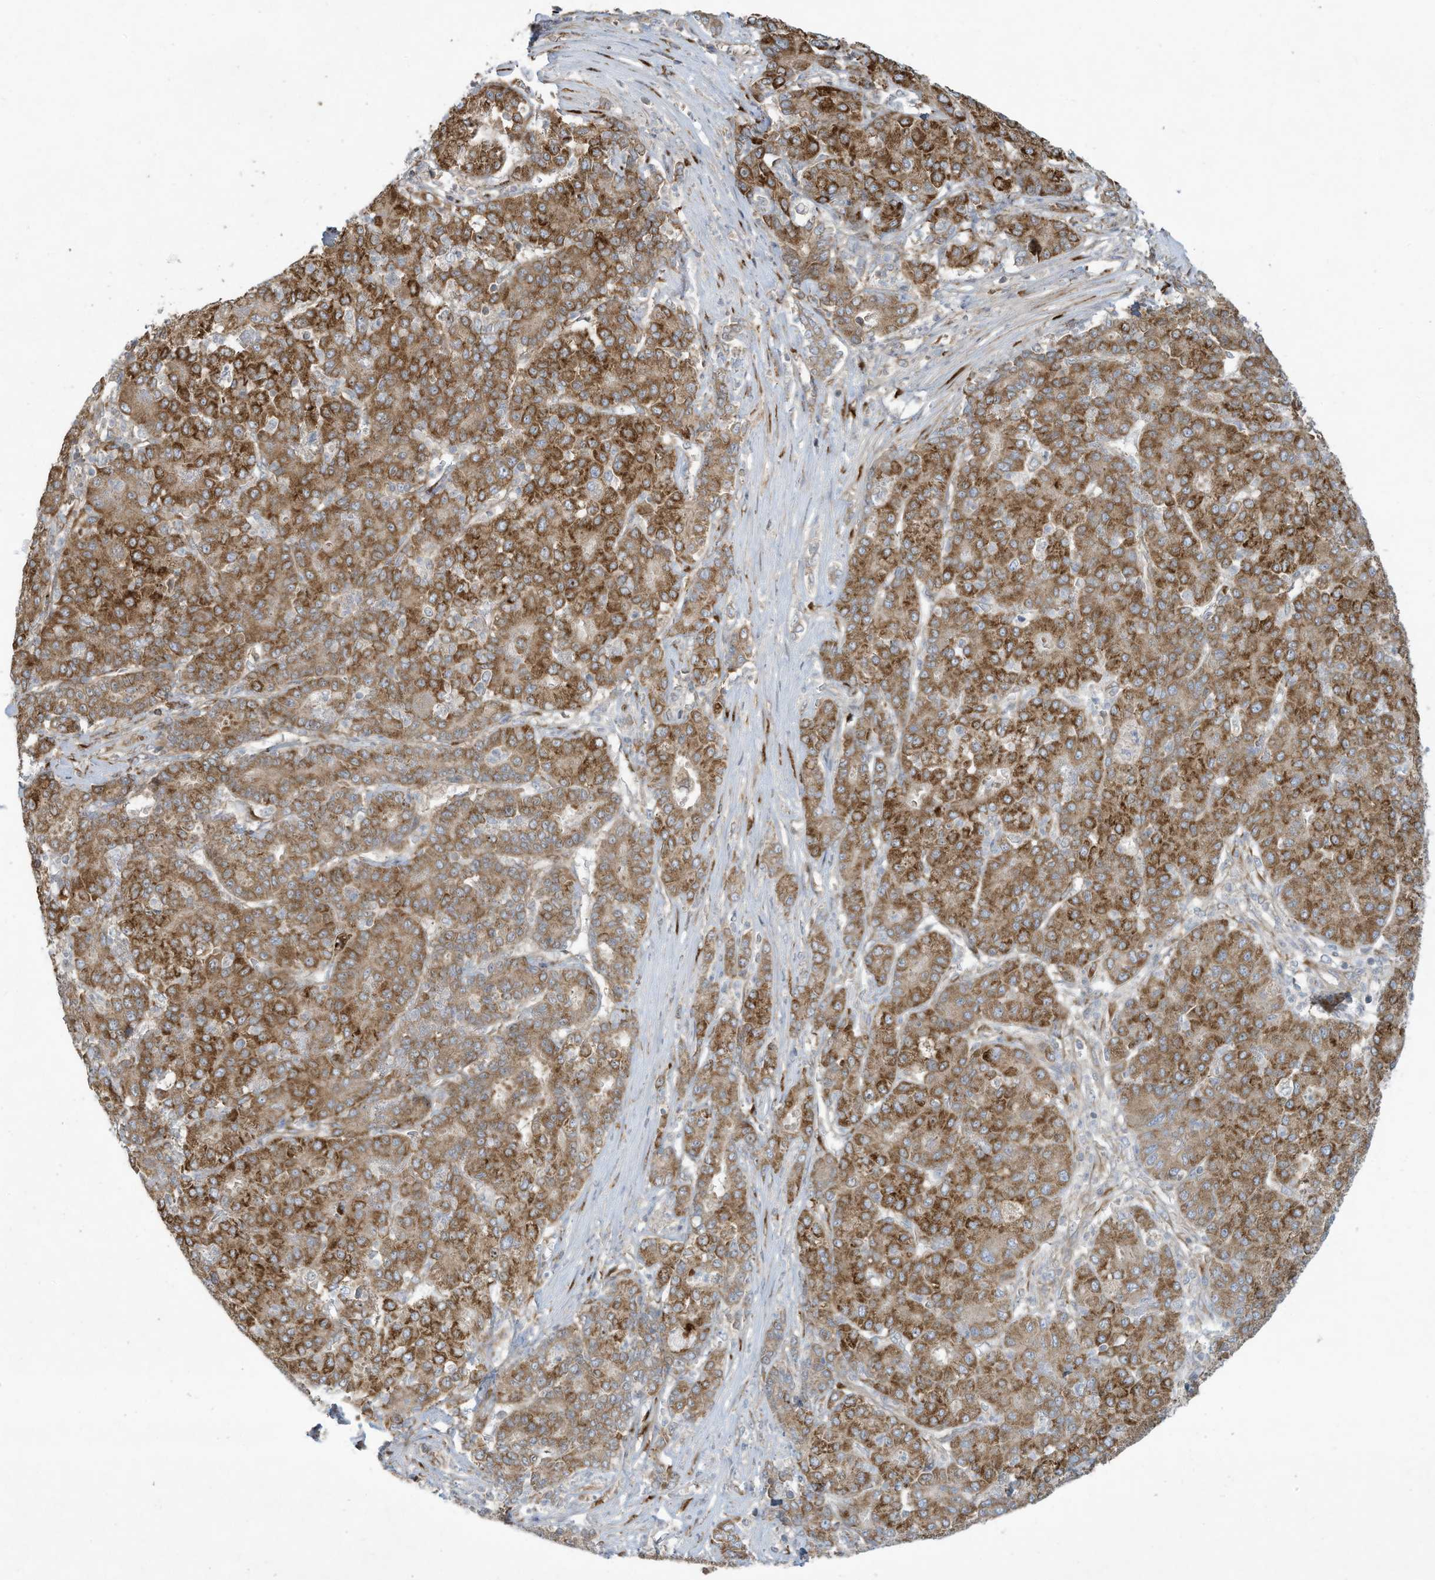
{"staining": {"intensity": "moderate", "quantity": ">75%", "location": "cytoplasmic/membranous"}, "tissue": "liver cancer", "cell_type": "Tumor cells", "image_type": "cancer", "snomed": [{"axis": "morphology", "description": "Carcinoma, Hepatocellular, NOS"}, {"axis": "topography", "description": "Liver"}], "caption": "Liver cancer (hepatocellular carcinoma) tissue displays moderate cytoplasmic/membranous staining in about >75% of tumor cells, visualized by immunohistochemistry. The staining was performed using DAB, with brown indicating positive protein expression. Nuclei are stained blue with hematoxylin.", "gene": "DDIT4", "patient": {"sex": "male", "age": 65}}